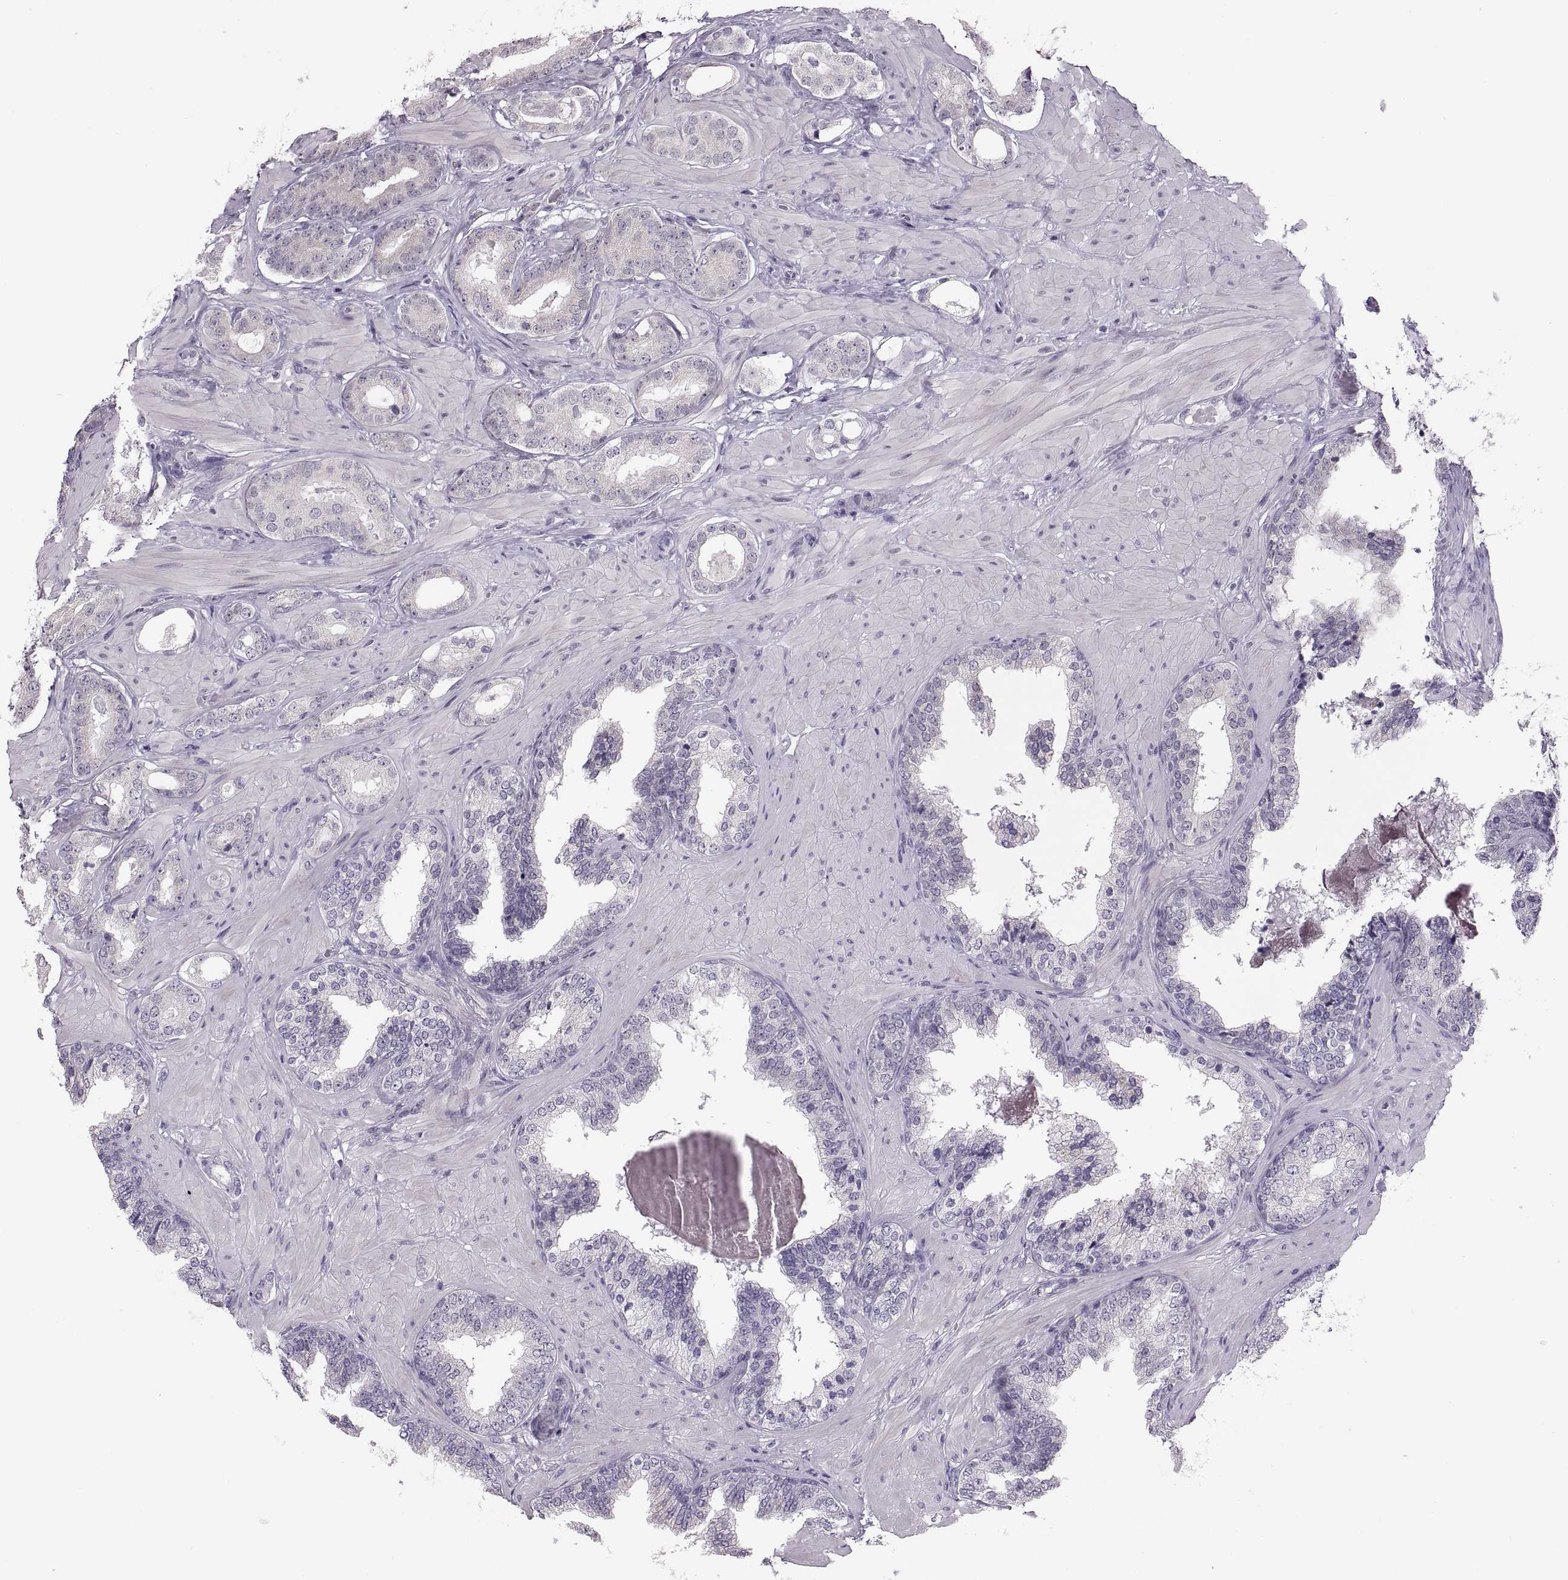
{"staining": {"intensity": "negative", "quantity": "none", "location": "none"}, "tissue": "prostate cancer", "cell_type": "Tumor cells", "image_type": "cancer", "snomed": [{"axis": "morphology", "description": "Adenocarcinoma, Low grade"}, {"axis": "topography", "description": "Prostate"}], "caption": "Immunohistochemistry (IHC) photomicrograph of human prostate cancer stained for a protein (brown), which shows no staining in tumor cells.", "gene": "ADH6", "patient": {"sex": "male", "age": 60}}